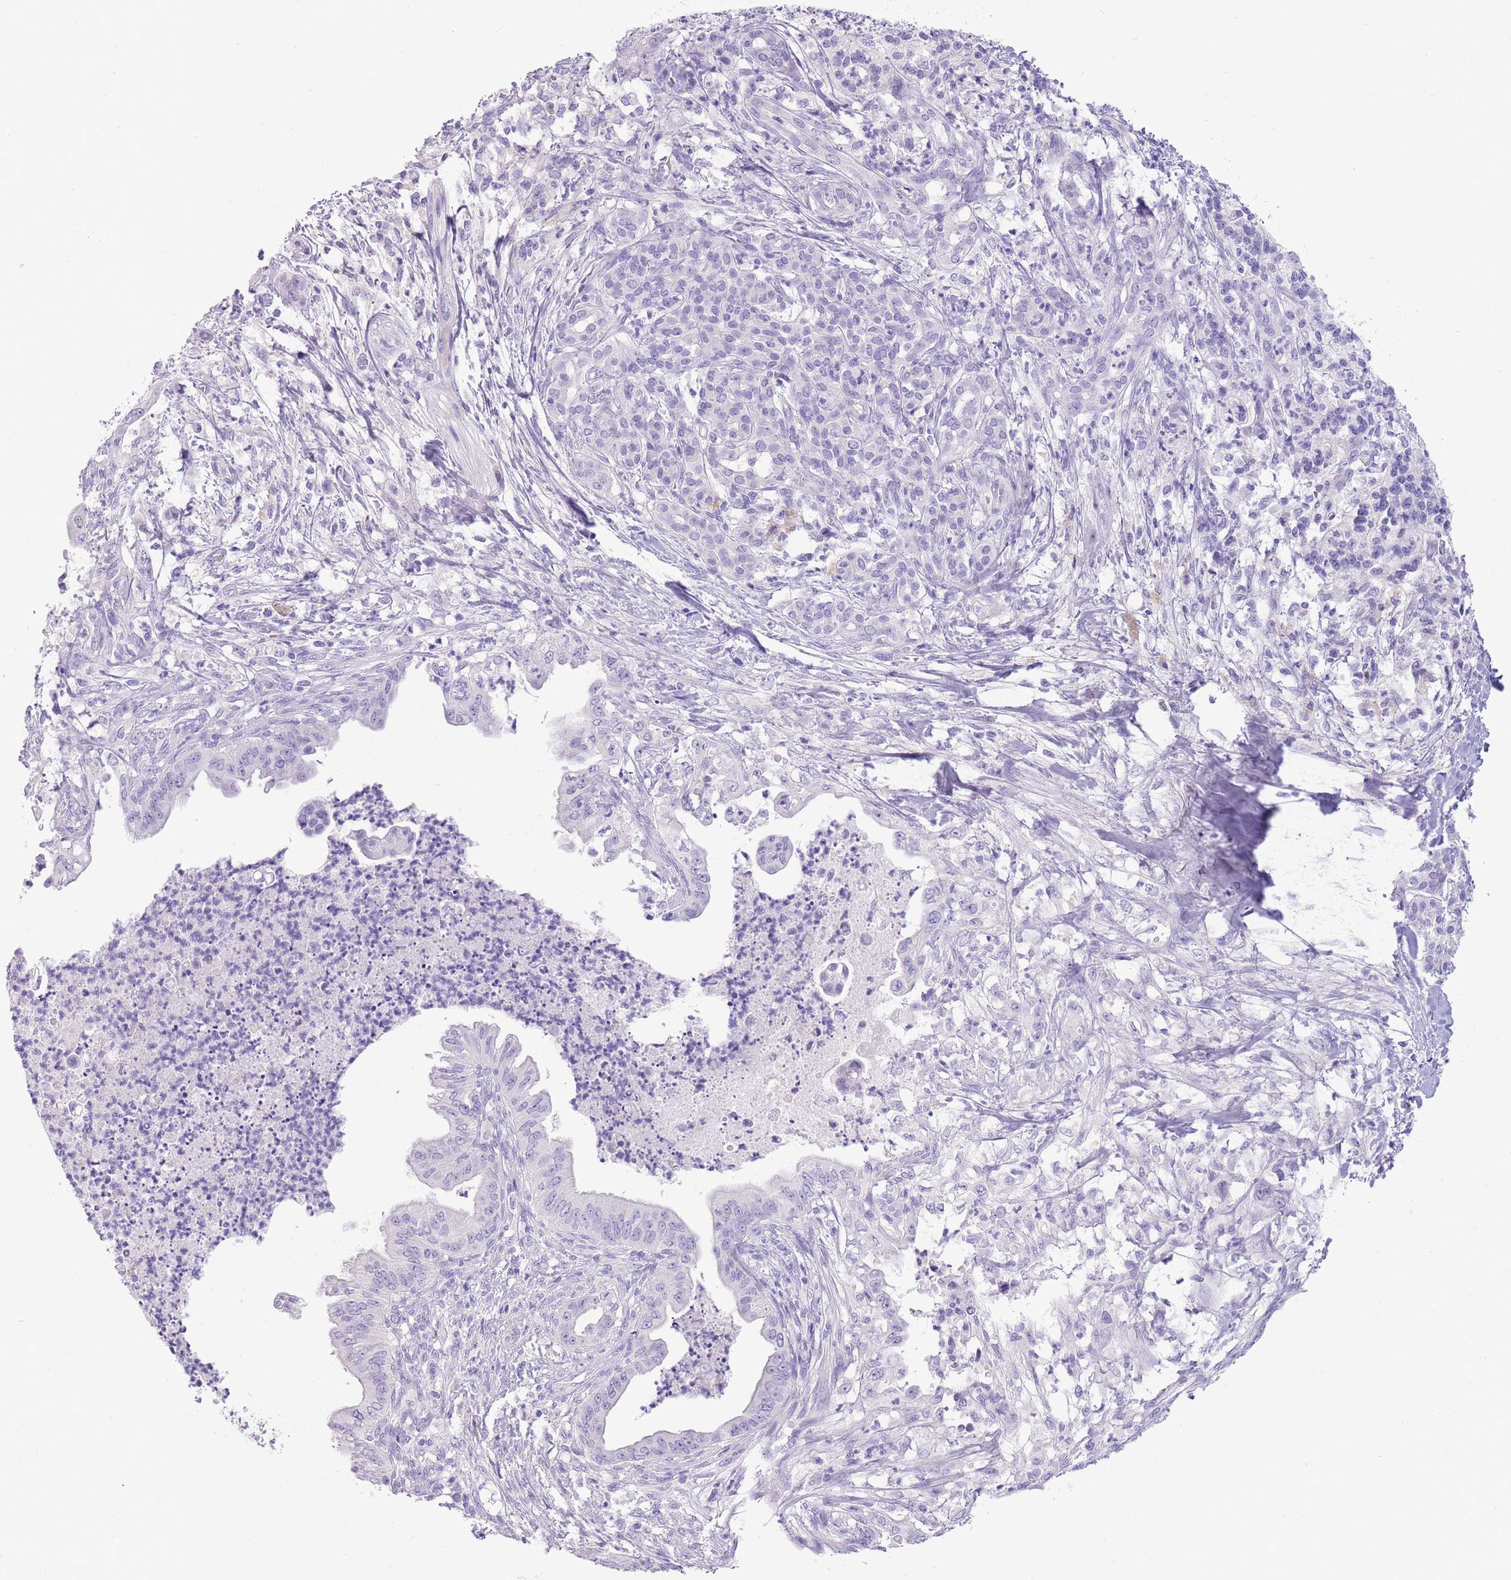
{"staining": {"intensity": "negative", "quantity": "none", "location": "none"}, "tissue": "pancreatic cancer", "cell_type": "Tumor cells", "image_type": "cancer", "snomed": [{"axis": "morphology", "description": "Adenocarcinoma, NOS"}, {"axis": "topography", "description": "Pancreas"}], "caption": "This is an immunohistochemistry (IHC) image of pancreatic cancer (adenocarcinoma). There is no staining in tumor cells.", "gene": "TOX2", "patient": {"sex": "male", "age": 58}}